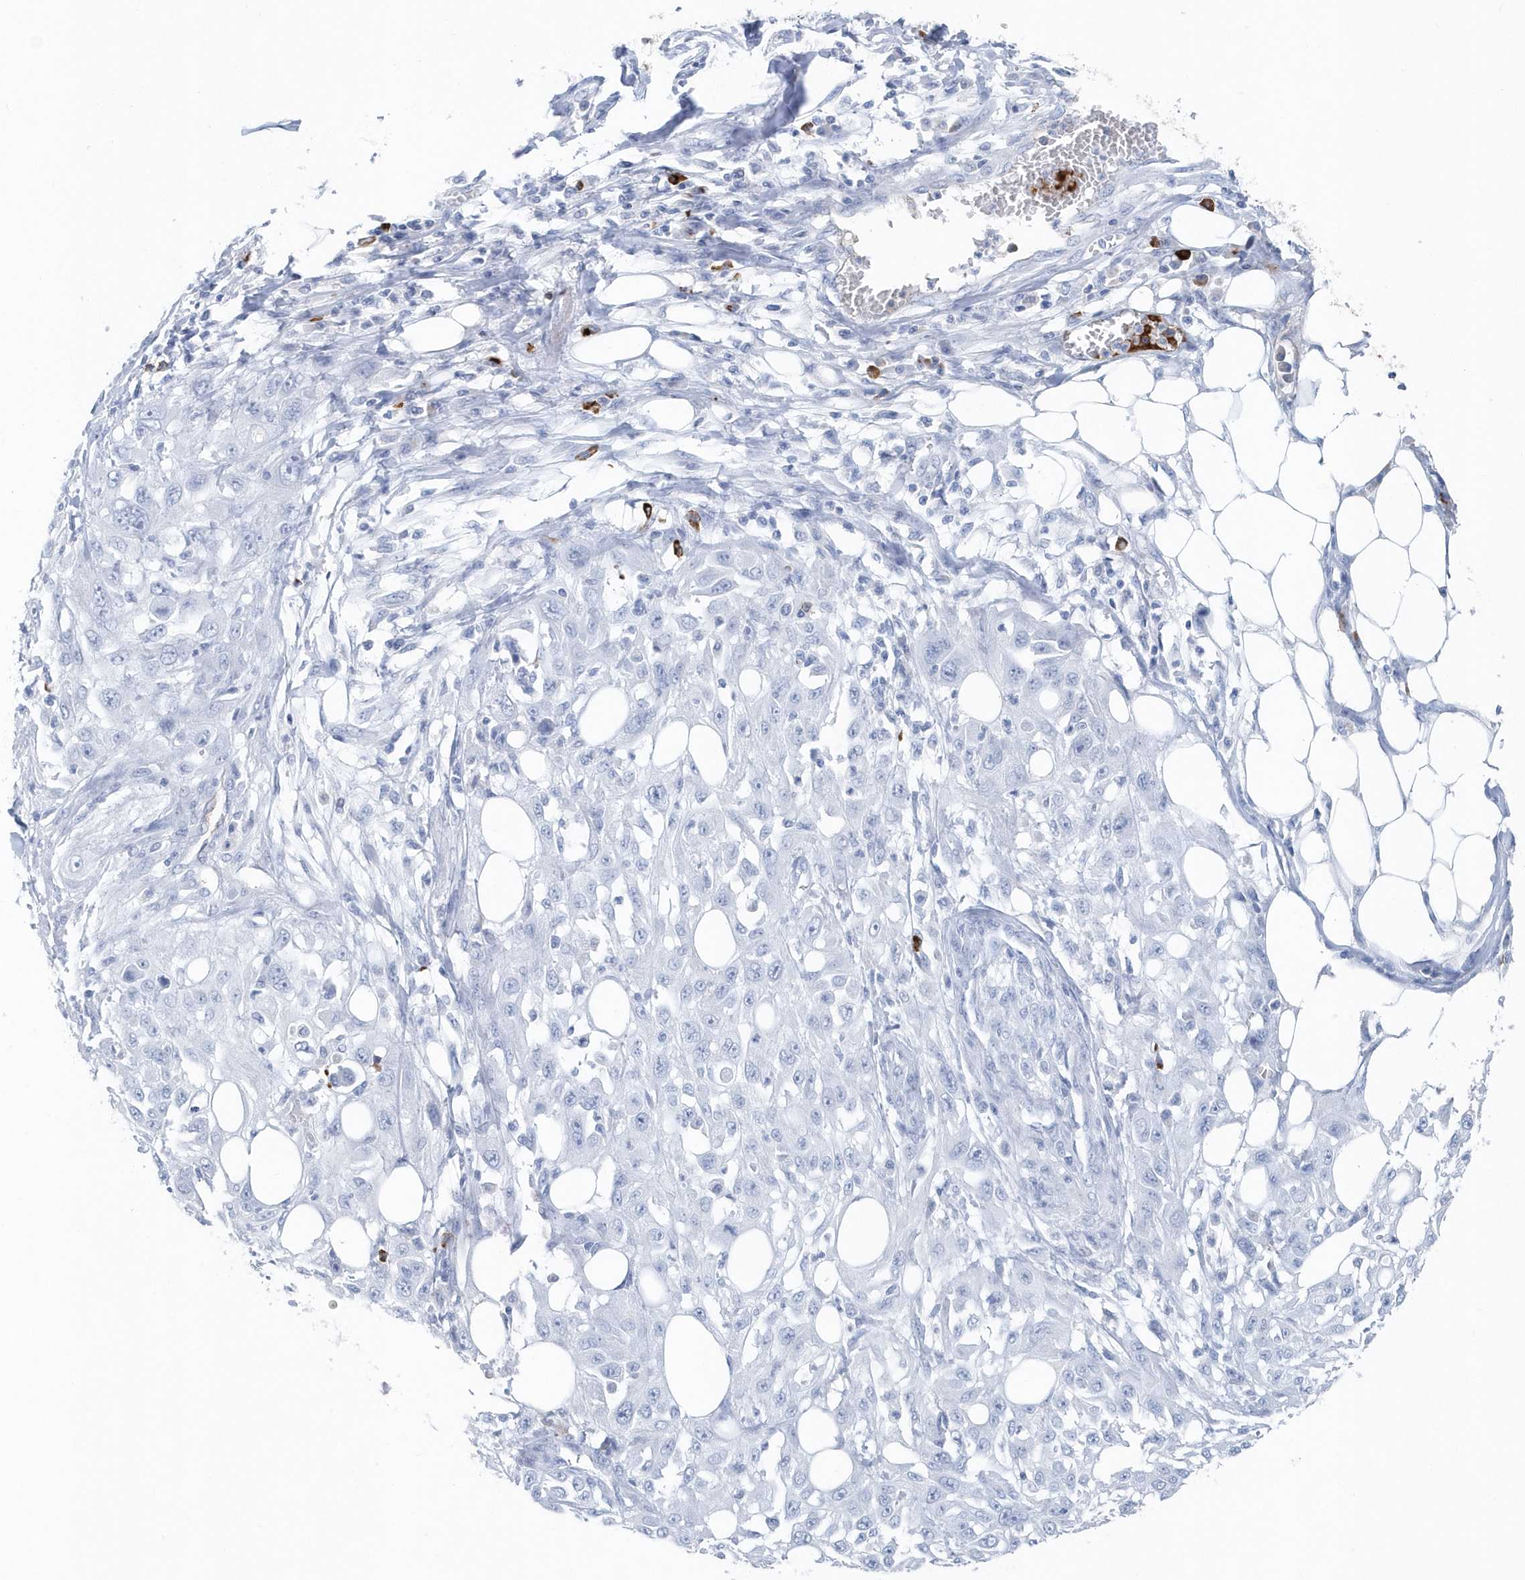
{"staining": {"intensity": "negative", "quantity": "none", "location": "none"}, "tissue": "skin cancer", "cell_type": "Tumor cells", "image_type": "cancer", "snomed": [{"axis": "morphology", "description": "Squamous cell carcinoma, NOS"}, {"axis": "topography", "description": "Skin"}], "caption": "Tumor cells show no significant expression in skin cancer.", "gene": "JCHAIN", "patient": {"sex": "male", "age": 75}}